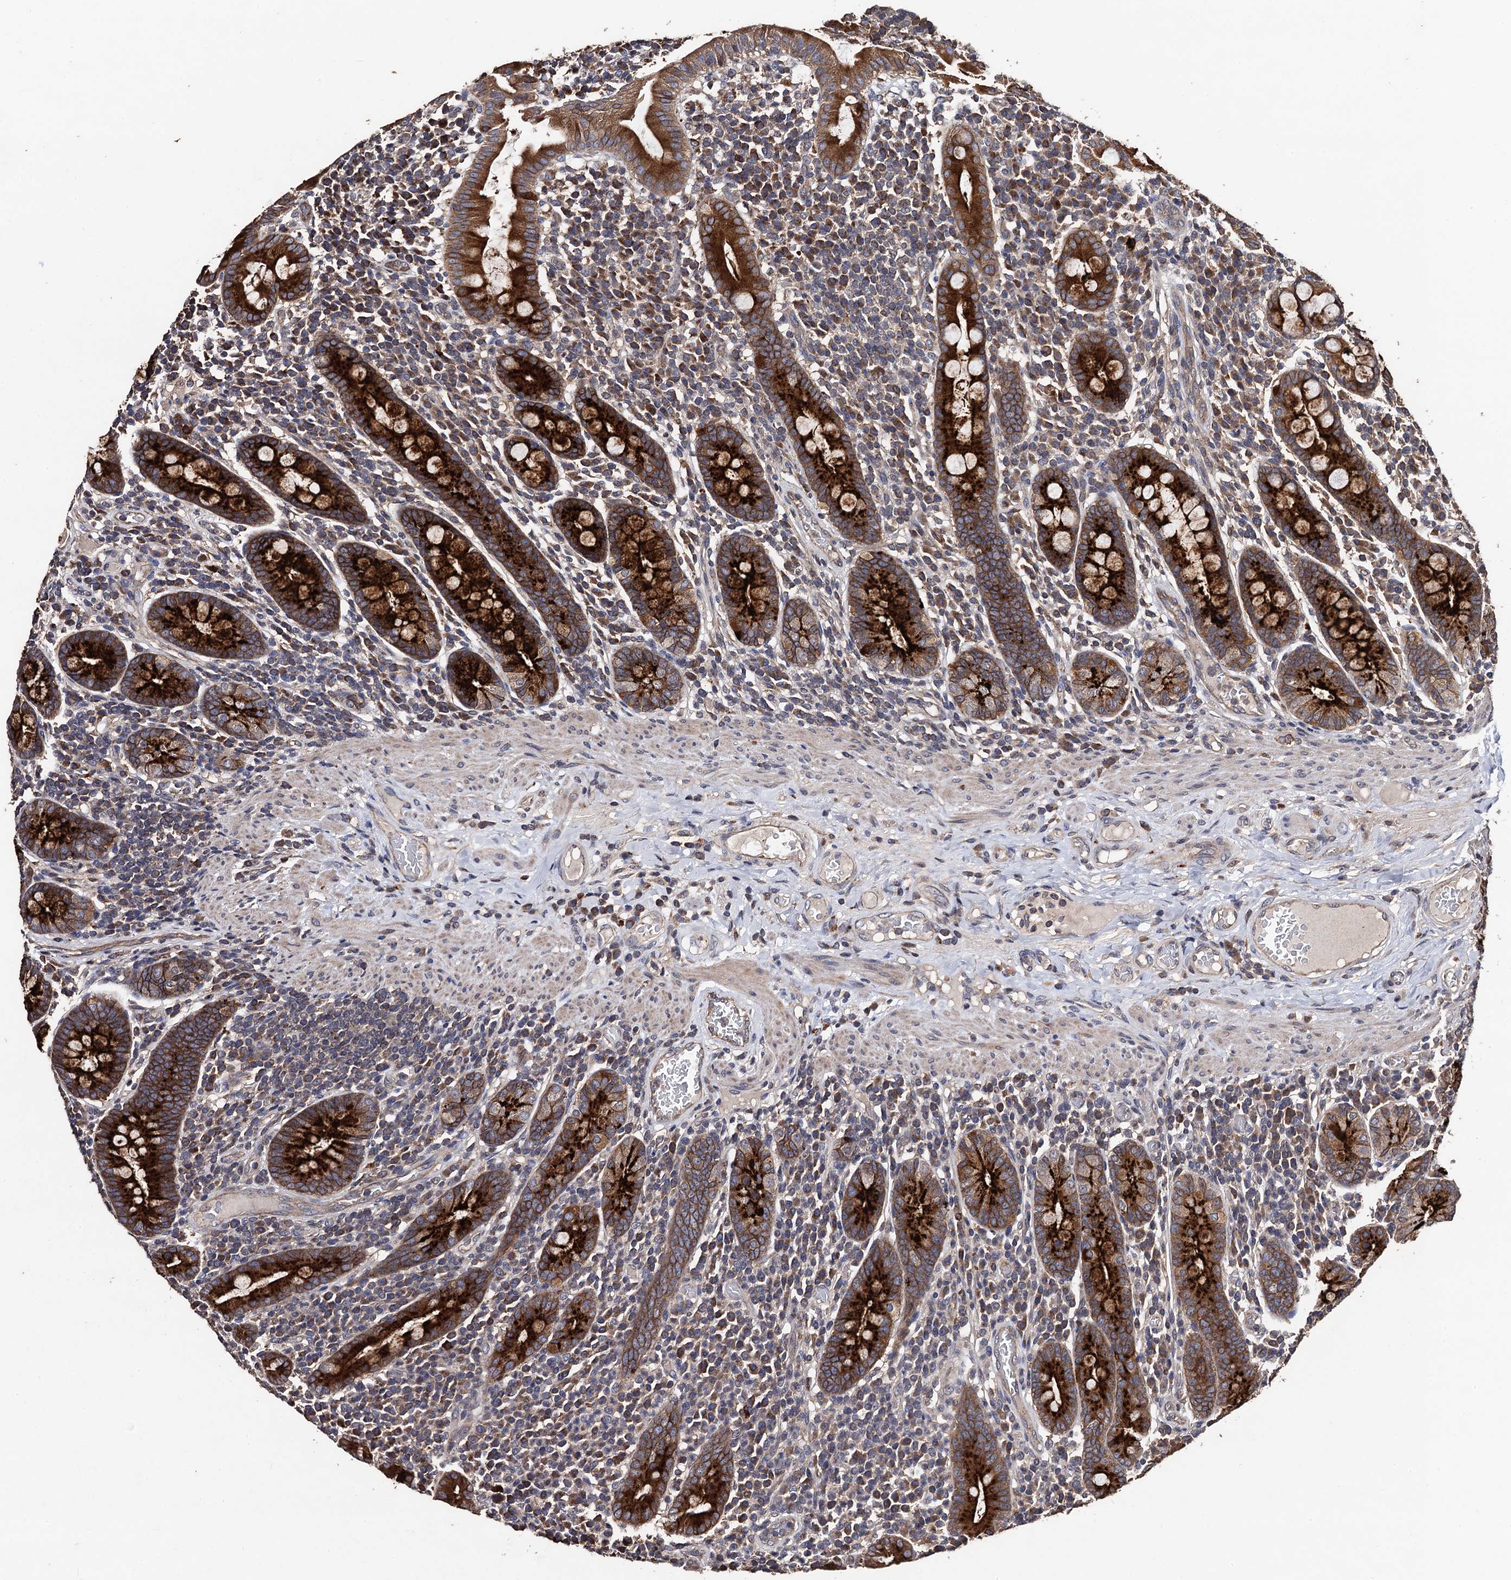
{"staining": {"intensity": "strong", "quantity": ">75%", "location": "cytoplasmic/membranous"}, "tissue": "duodenum", "cell_type": "Glandular cells", "image_type": "normal", "snomed": [{"axis": "morphology", "description": "Normal tissue, NOS"}, {"axis": "morphology", "description": "Adenocarcinoma, NOS"}, {"axis": "topography", "description": "Pancreas"}, {"axis": "topography", "description": "Duodenum"}], "caption": "A brown stain highlights strong cytoplasmic/membranous expression of a protein in glandular cells of benign human duodenum. (DAB (3,3'-diaminobenzidine) = brown stain, brightfield microscopy at high magnification).", "gene": "PPTC7", "patient": {"sex": "male", "age": 50}}